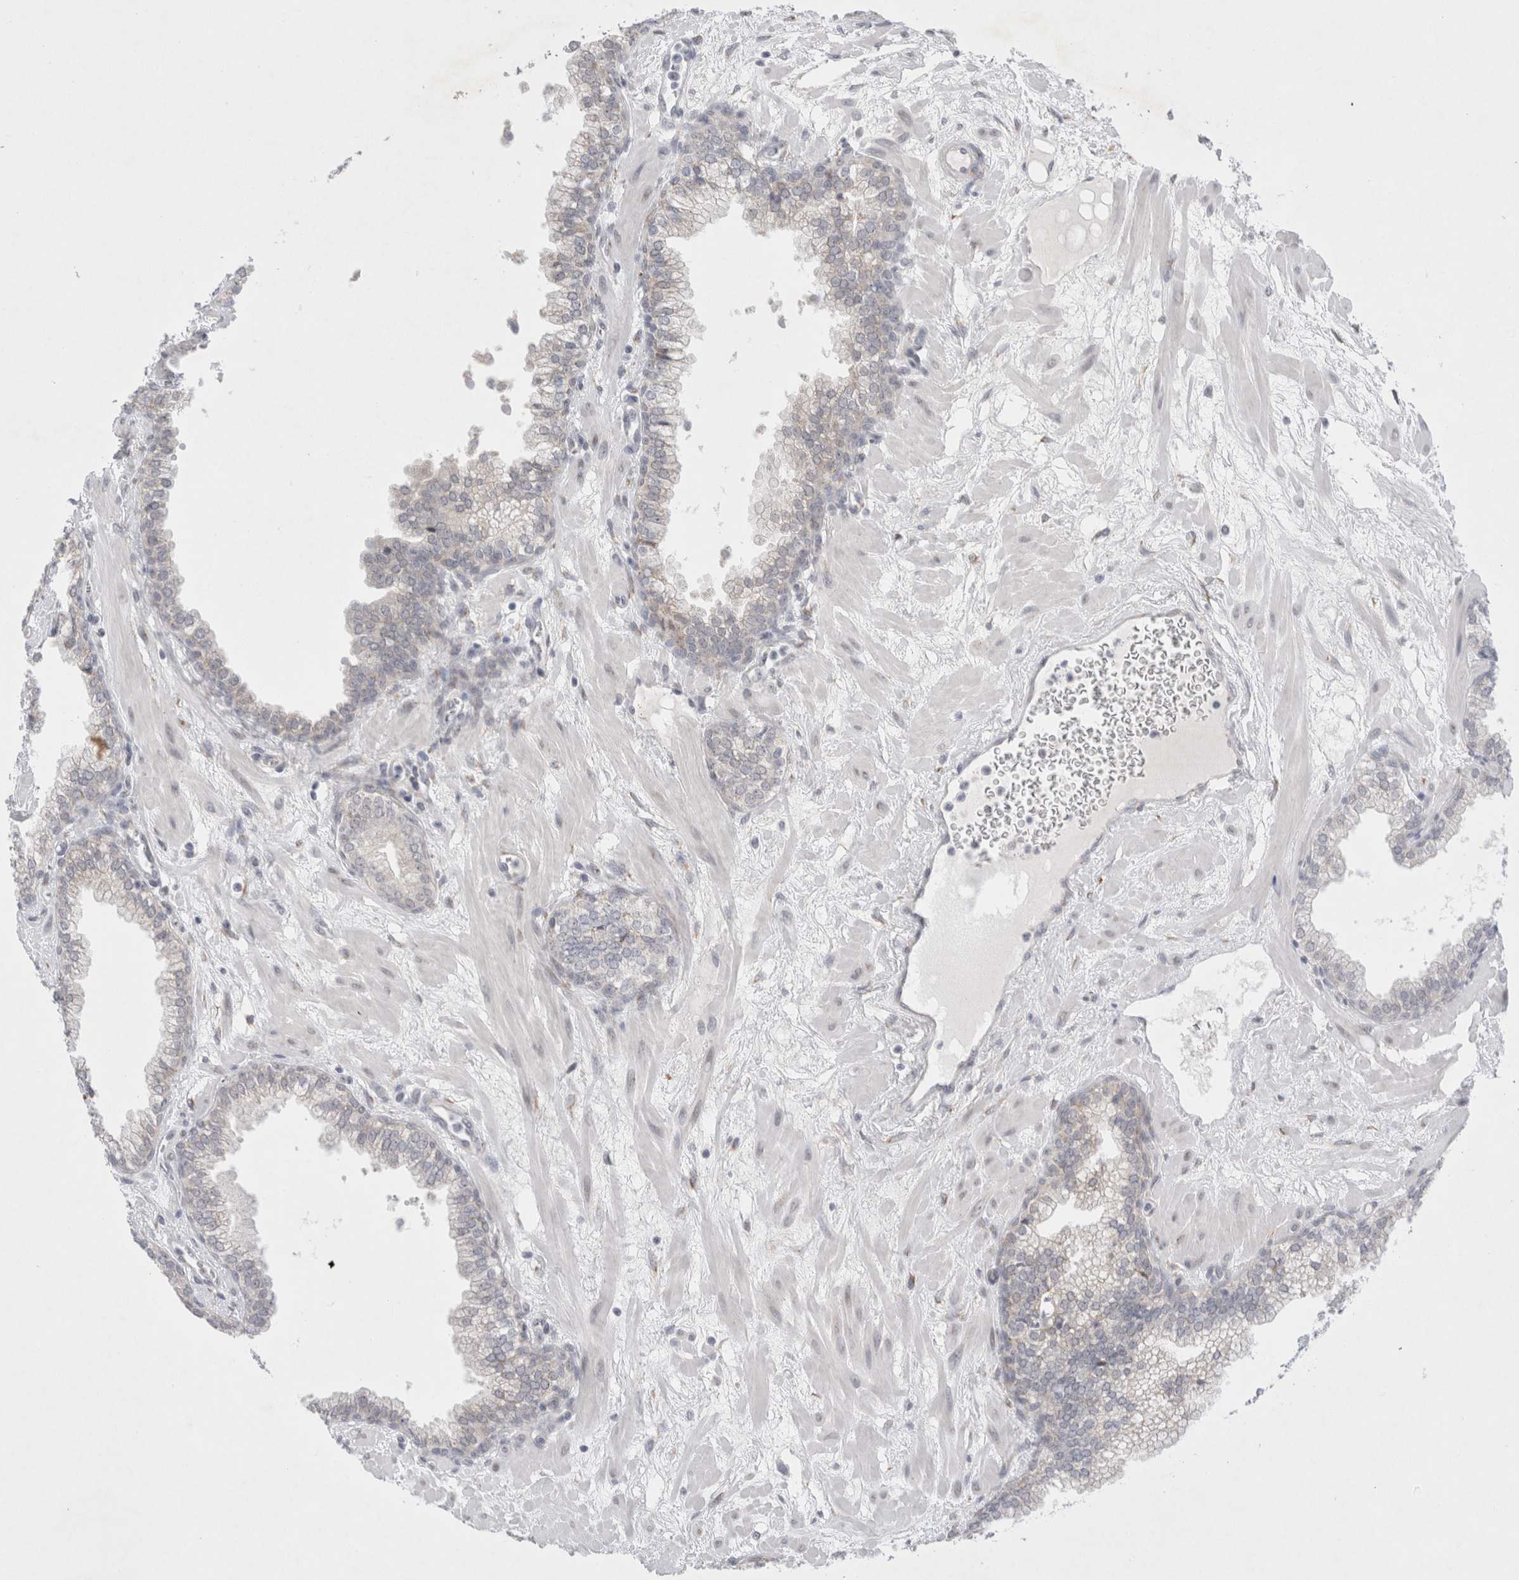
{"staining": {"intensity": "negative", "quantity": "none", "location": "none"}, "tissue": "prostate", "cell_type": "Glandular cells", "image_type": "normal", "snomed": [{"axis": "morphology", "description": "Normal tissue, NOS"}, {"axis": "morphology", "description": "Urothelial carcinoma, Low grade"}, {"axis": "topography", "description": "Urinary bladder"}, {"axis": "topography", "description": "Prostate"}], "caption": "A histopathology image of human prostate is negative for staining in glandular cells. (DAB (3,3'-diaminobenzidine) IHC, high magnification).", "gene": "TRMT1L", "patient": {"sex": "male", "age": 60}}